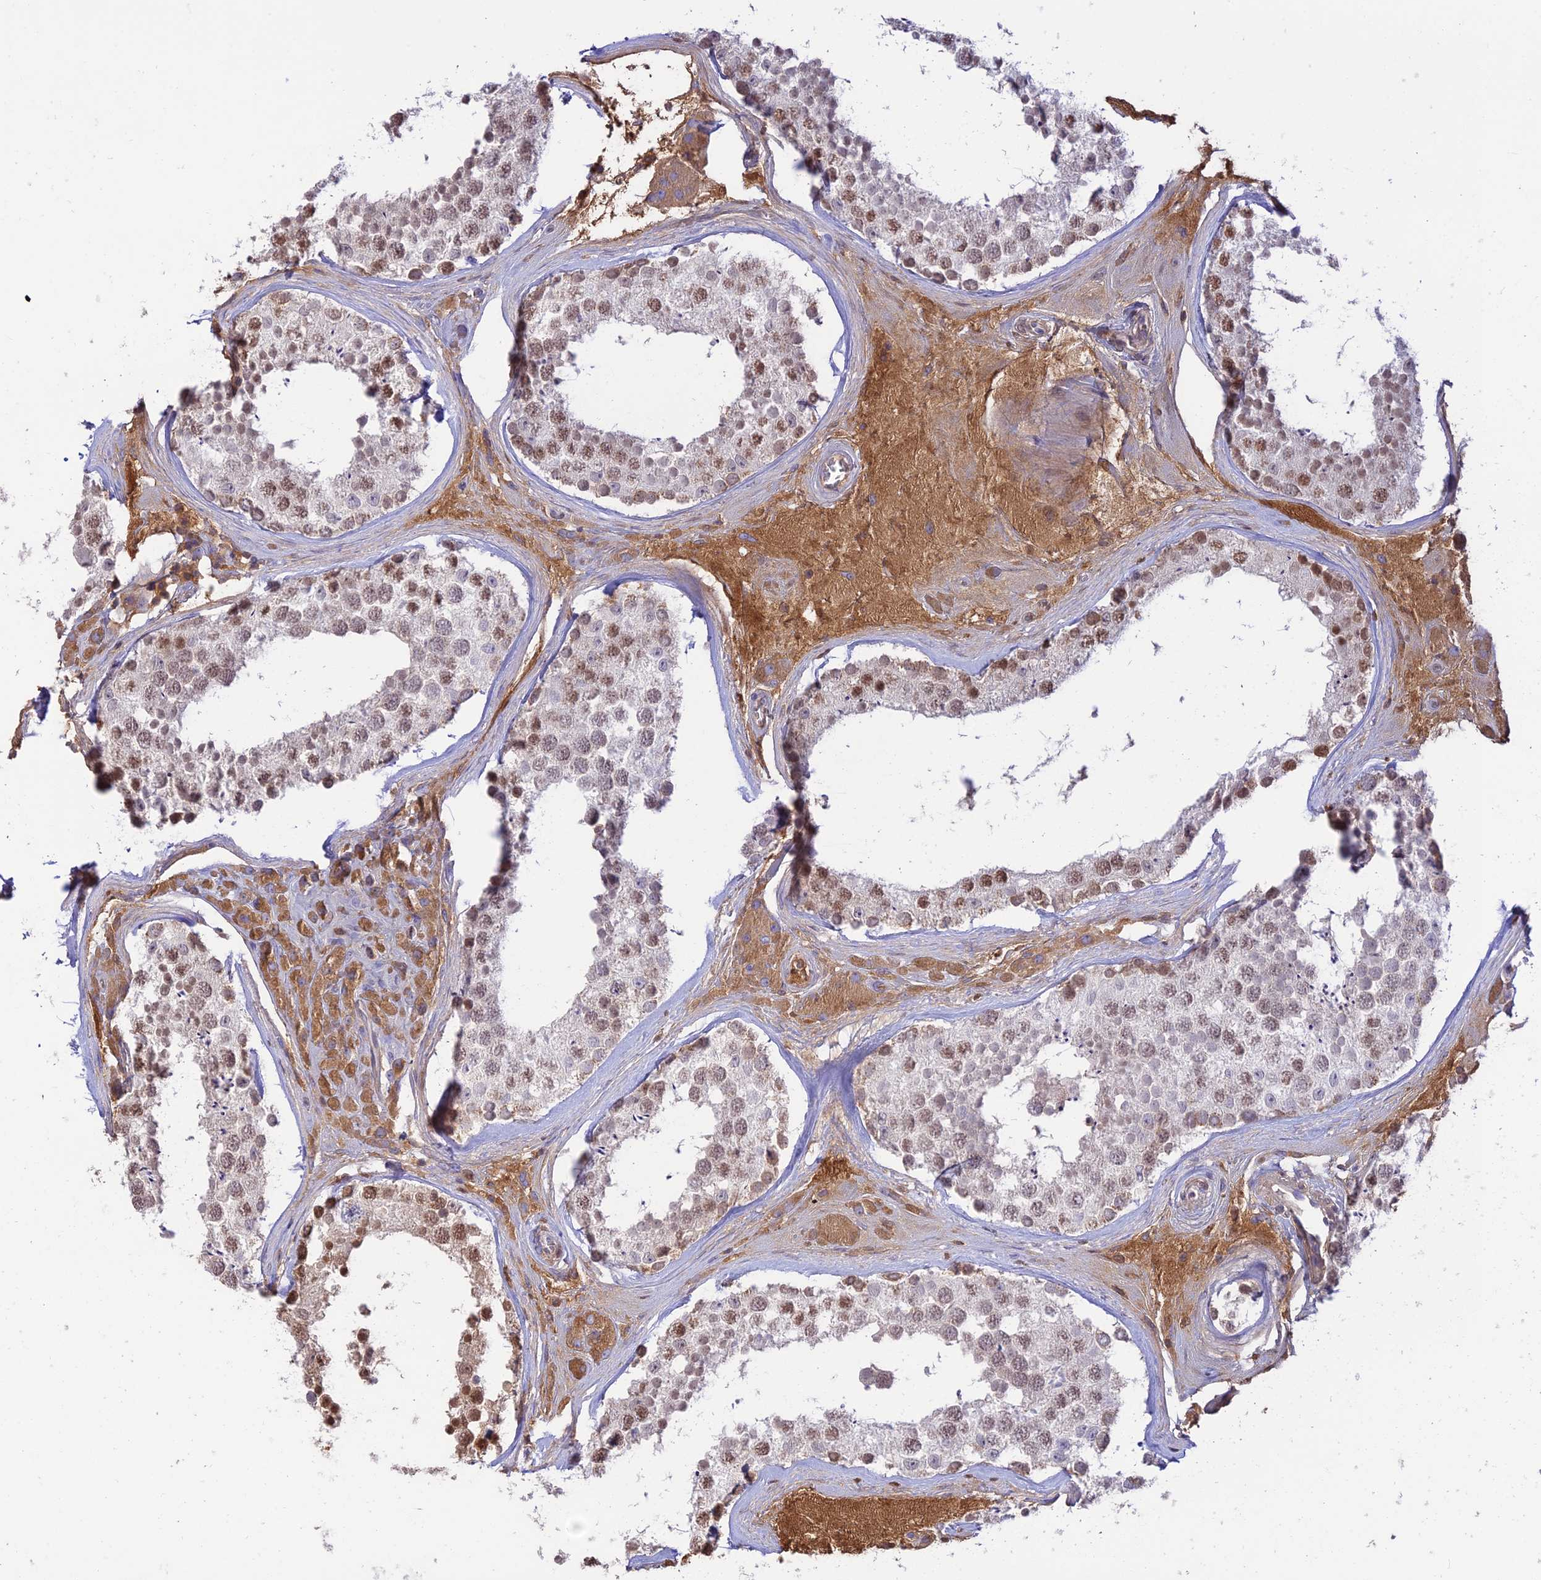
{"staining": {"intensity": "moderate", "quantity": "<25%", "location": "nuclear"}, "tissue": "testis", "cell_type": "Cells in seminiferous ducts", "image_type": "normal", "snomed": [{"axis": "morphology", "description": "Normal tissue, NOS"}, {"axis": "topography", "description": "Testis"}], "caption": "Approximately <25% of cells in seminiferous ducts in normal testis demonstrate moderate nuclear protein expression as visualized by brown immunohistochemical staining.", "gene": "NLRP9", "patient": {"sex": "male", "age": 46}}